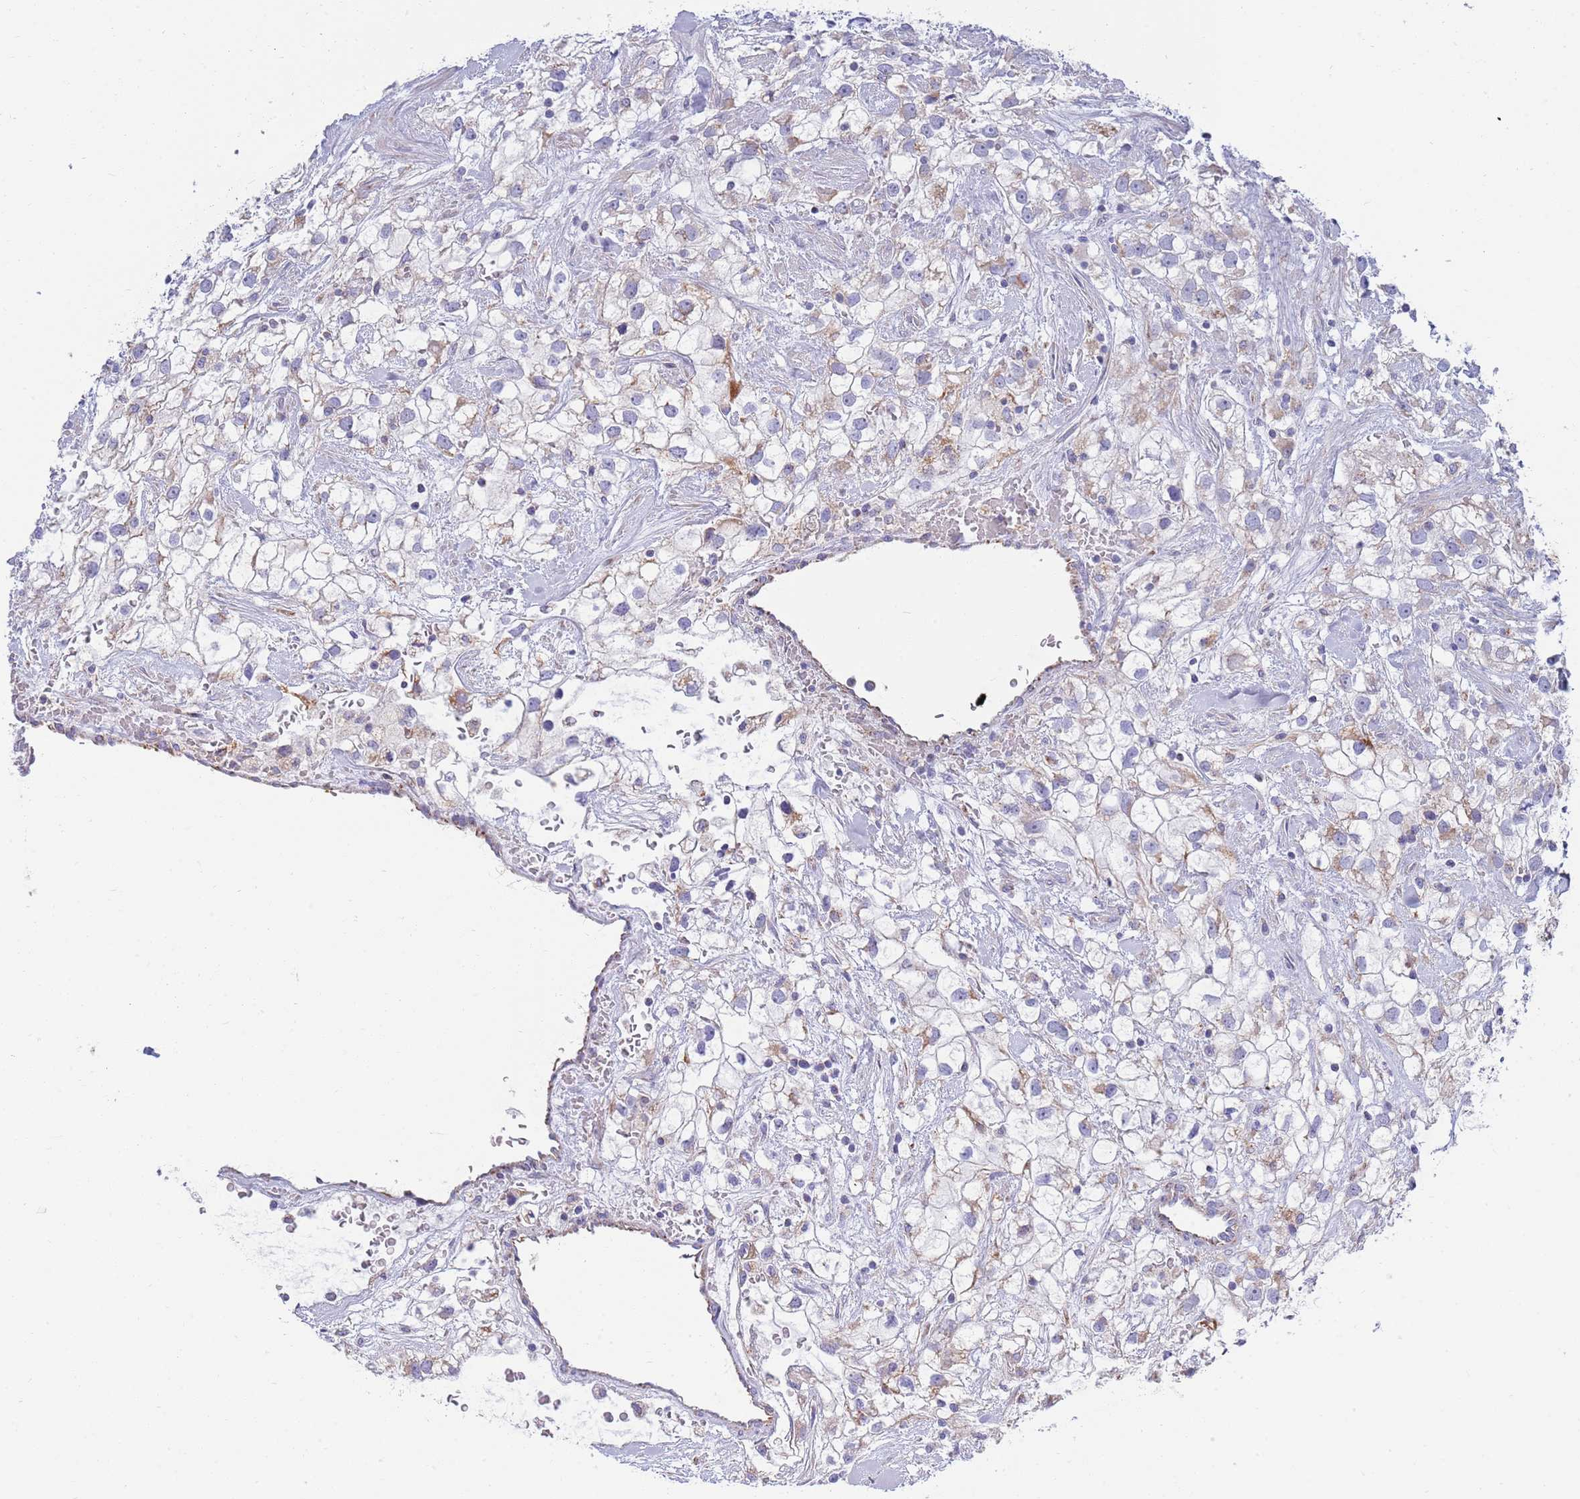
{"staining": {"intensity": "weak", "quantity": "<25%", "location": "cytoplasmic/membranous"}, "tissue": "renal cancer", "cell_type": "Tumor cells", "image_type": "cancer", "snomed": [{"axis": "morphology", "description": "Adenocarcinoma, NOS"}, {"axis": "topography", "description": "Kidney"}], "caption": "Immunohistochemistry of human renal cancer (adenocarcinoma) reveals no positivity in tumor cells.", "gene": "EMC8", "patient": {"sex": "male", "age": 59}}